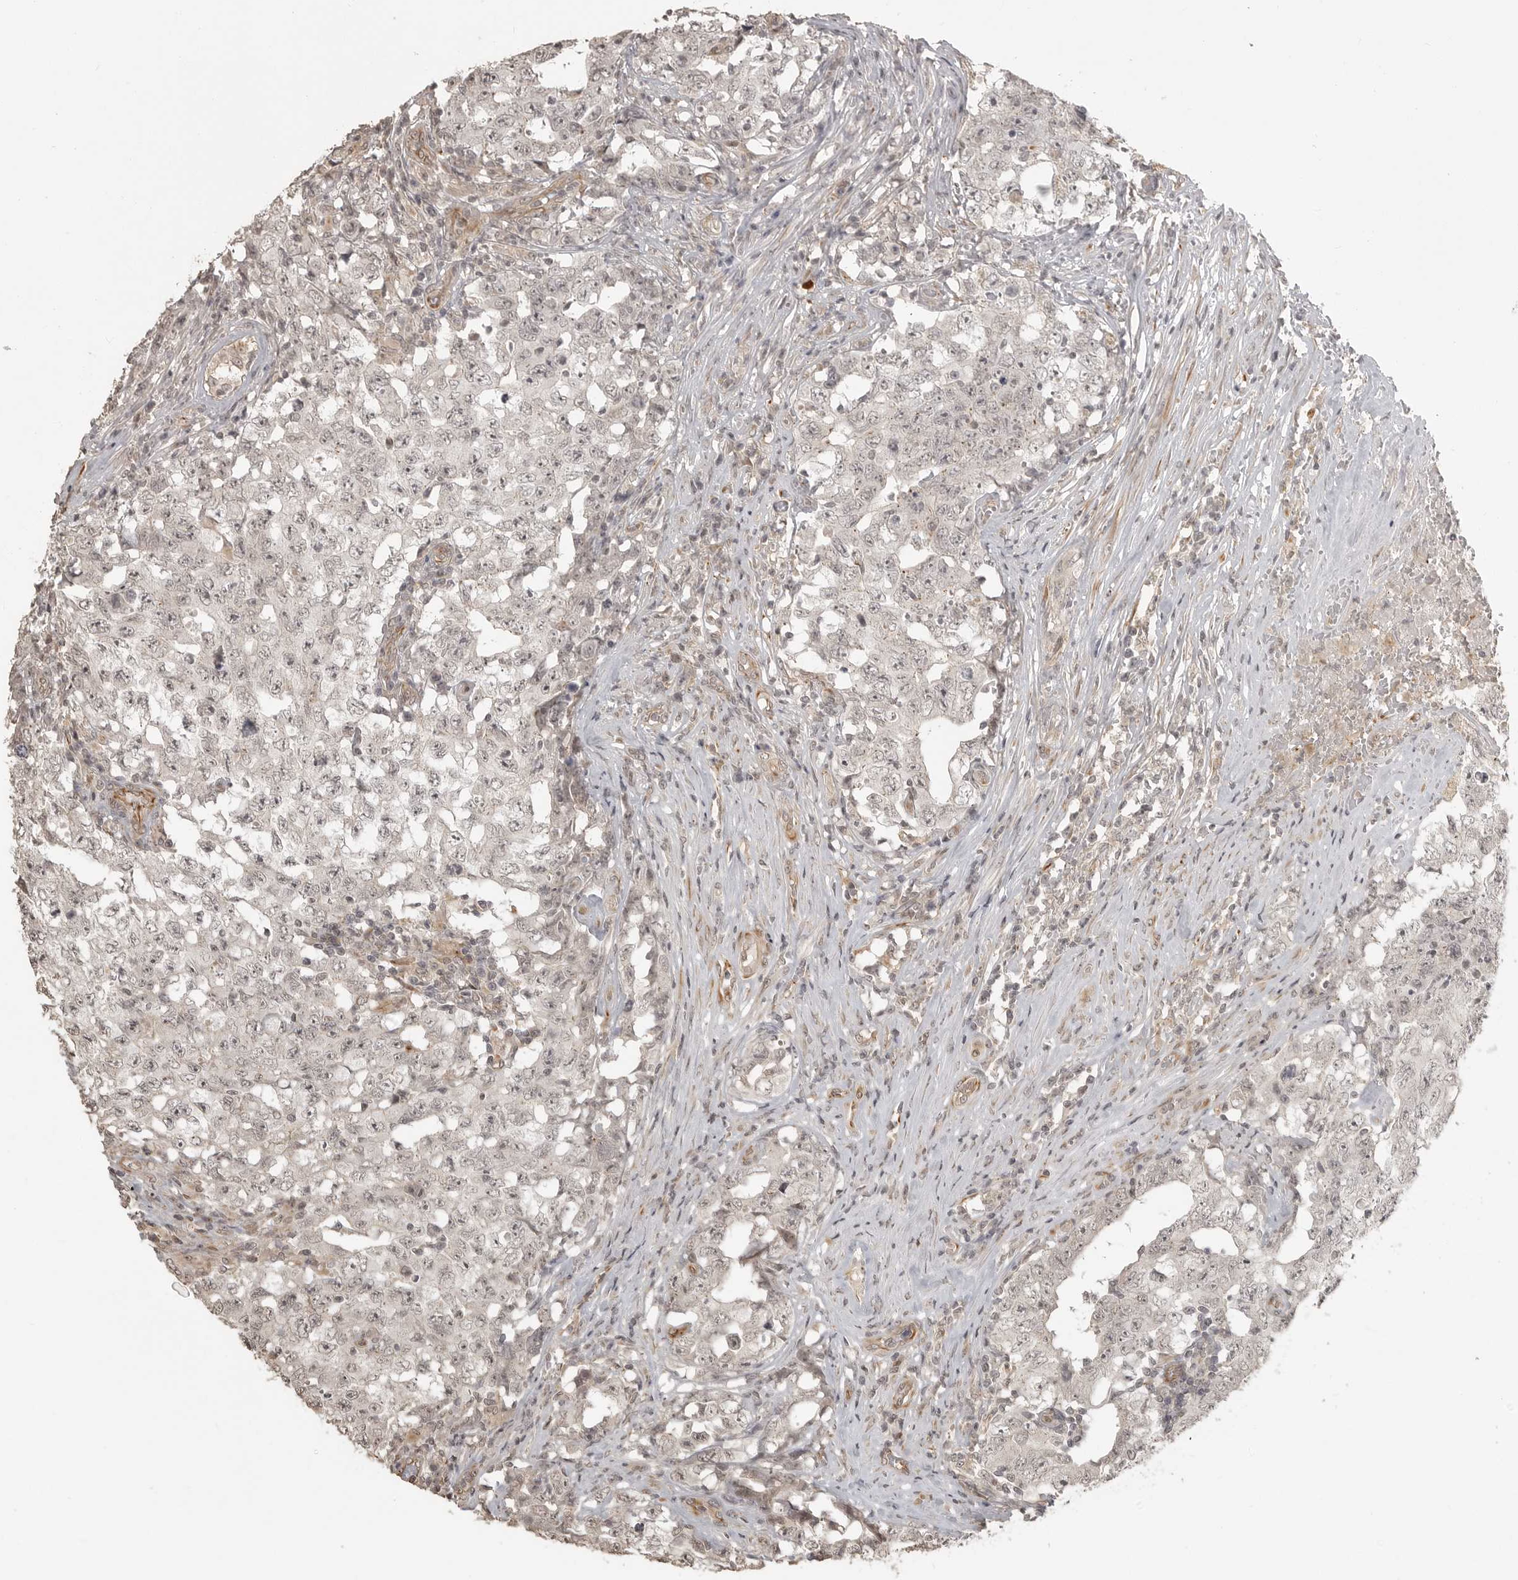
{"staining": {"intensity": "negative", "quantity": "none", "location": "none"}, "tissue": "testis cancer", "cell_type": "Tumor cells", "image_type": "cancer", "snomed": [{"axis": "morphology", "description": "Carcinoma, Embryonal, NOS"}, {"axis": "topography", "description": "Testis"}], "caption": "An image of embryonal carcinoma (testis) stained for a protein shows no brown staining in tumor cells.", "gene": "SMG8", "patient": {"sex": "male", "age": 26}}